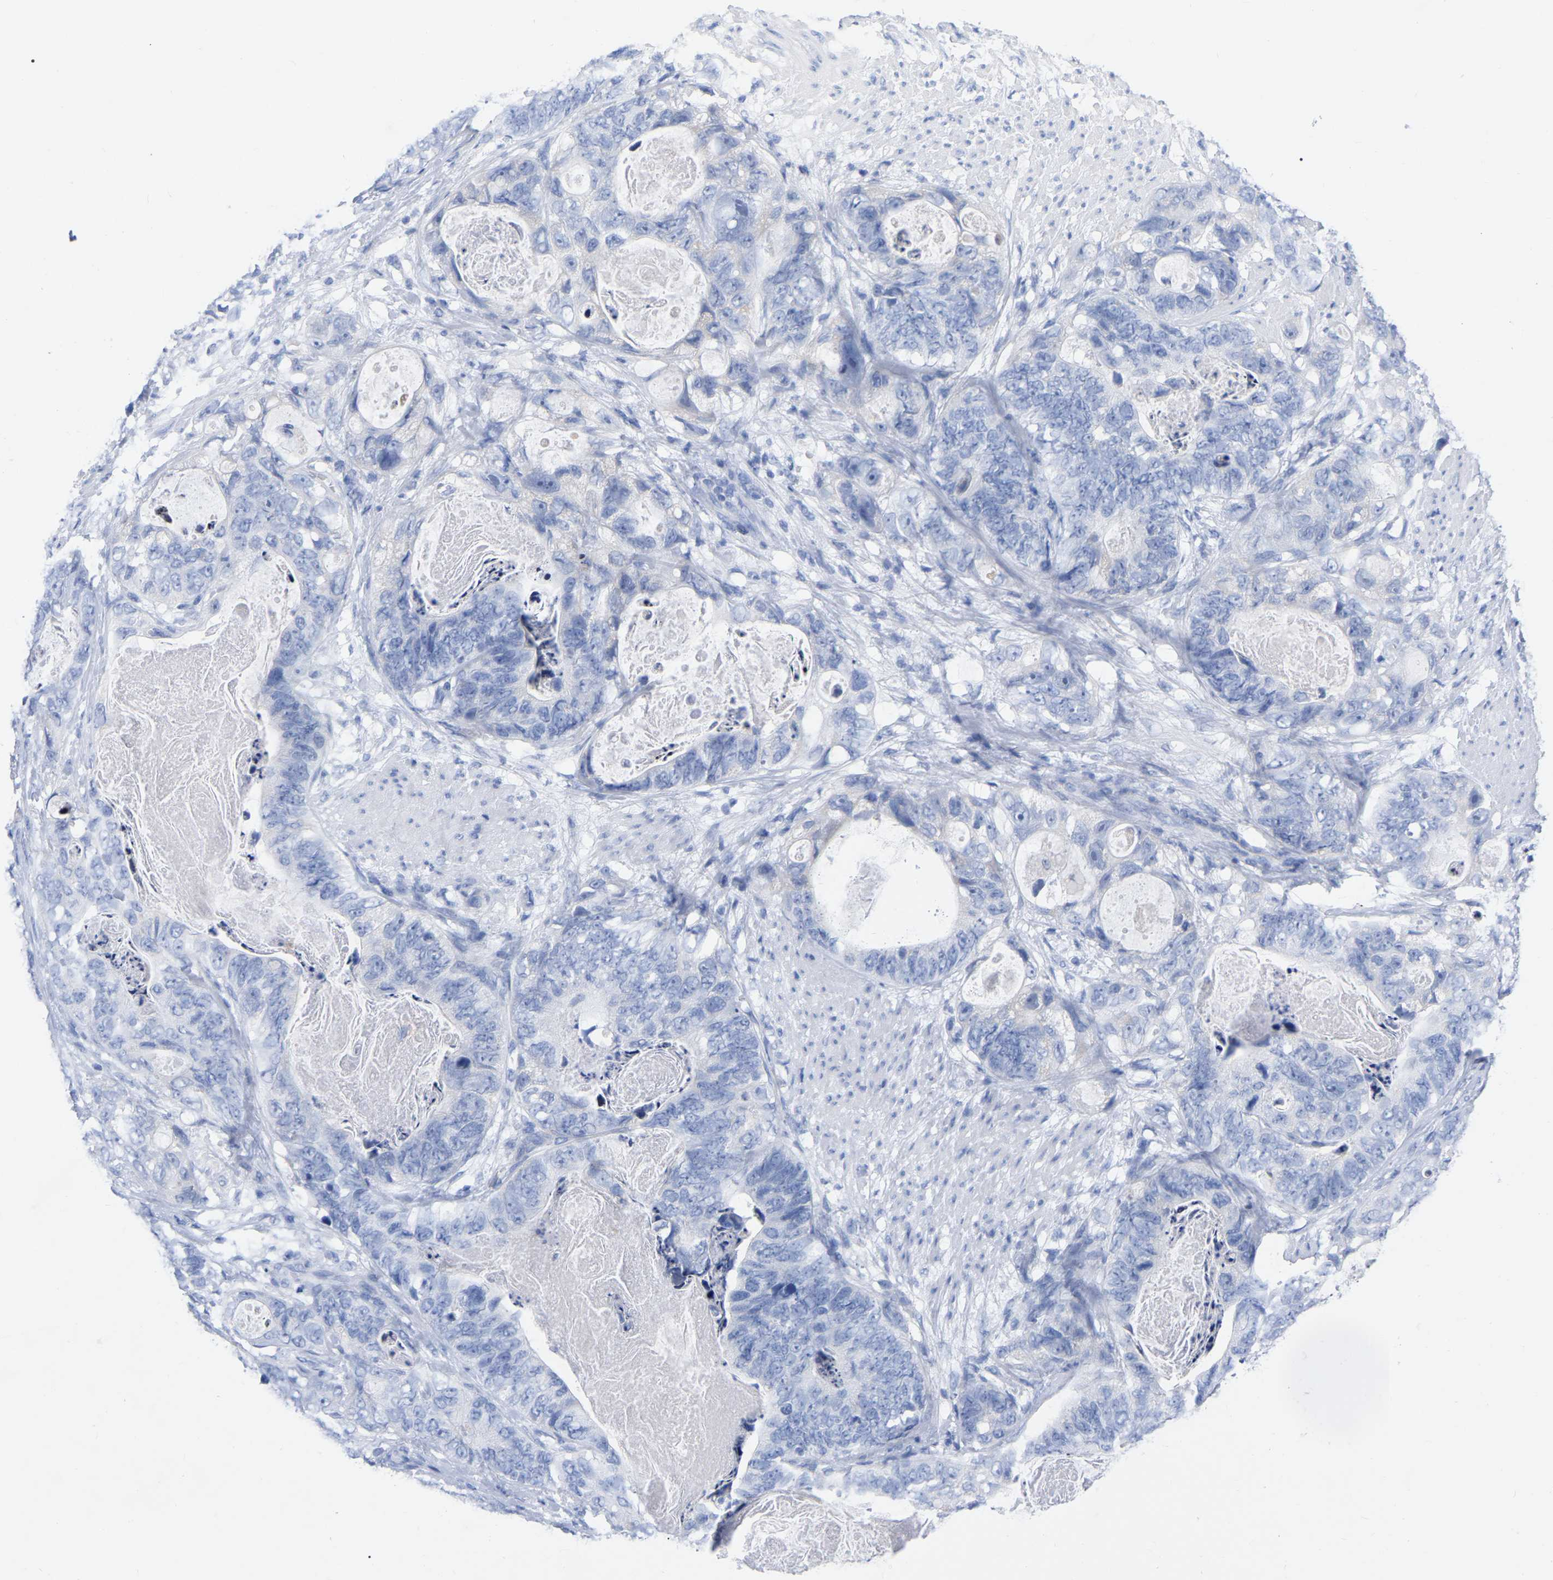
{"staining": {"intensity": "negative", "quantity": "none", "location": "none"}, "tissue": "stomach cancer", "cell_type": "Tumor cells", "image_type": "cancer", "snomed": [{"axis": "morphology", "description": "Adenocarcinoma, NOS"}, {"axis": "topography", "description": "Stomach"}], "caption": "Tumor cells show no significant expression in stomach cancer.", "gene": "ZNF629", "patient": {"sex": "female", "age": 89}}